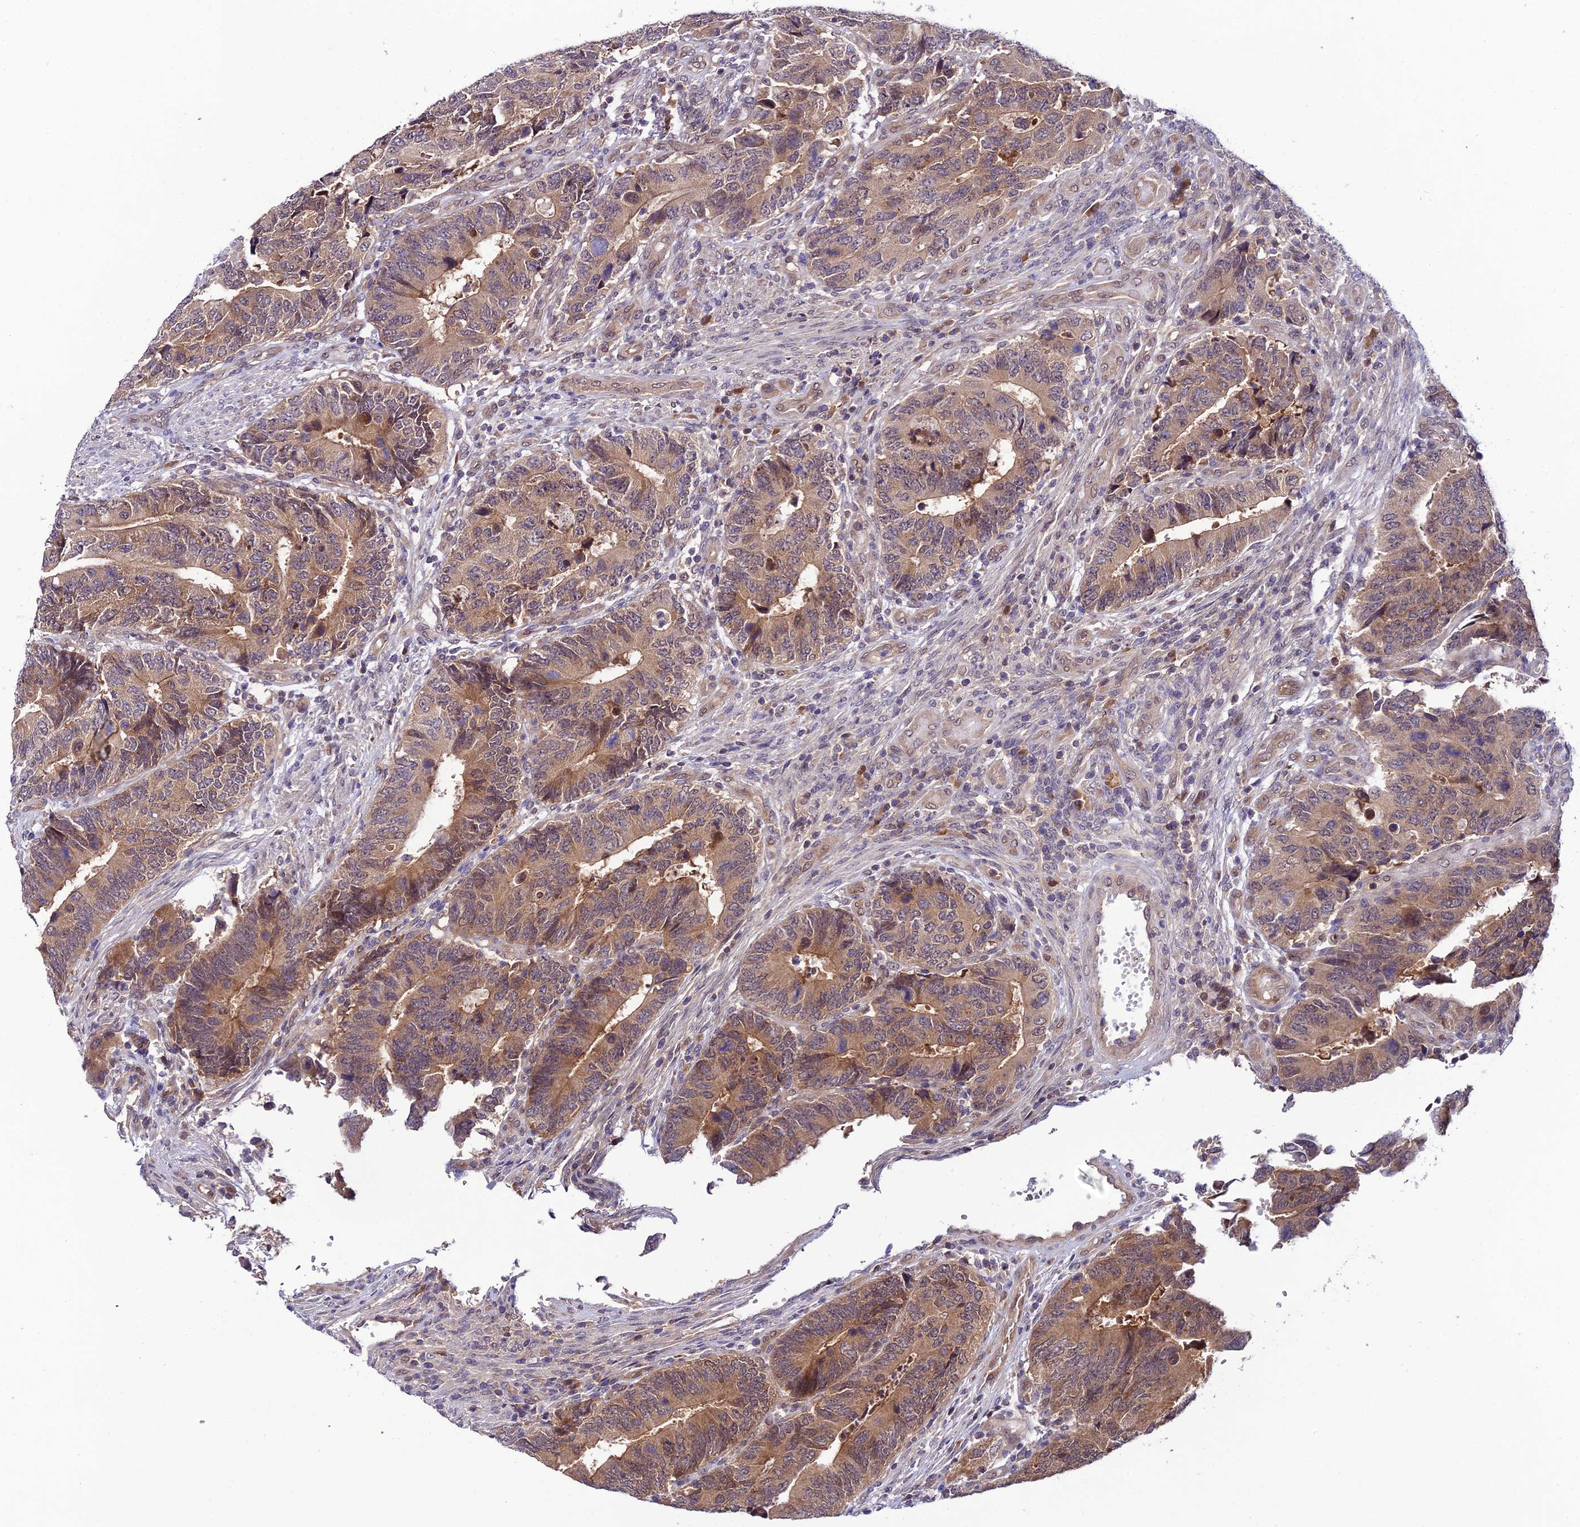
{"staining": {"intensity": "weak", "quantity": ">75%", "location": "cytoplasmic/membranous"}, "tissue": "colorectal cancer", "cell_type": "Tumor cells", "image_type": "cancer", "snomed": [{"axis": "morphology", "description": "Adenocarcinoma, NOS"}, {"axis": "topography", "description": "Colon"}], "caption": "Immunohistochemistry (IHC) photomicrograph of human colorectal cancer stained for a protein (brown), which shows low levels of weak cytoplasmic/membranous positivity in approximately >75% of tumor cells.", "gene": "TRIM40", "patient": {"sex": "male", "age": 87}}